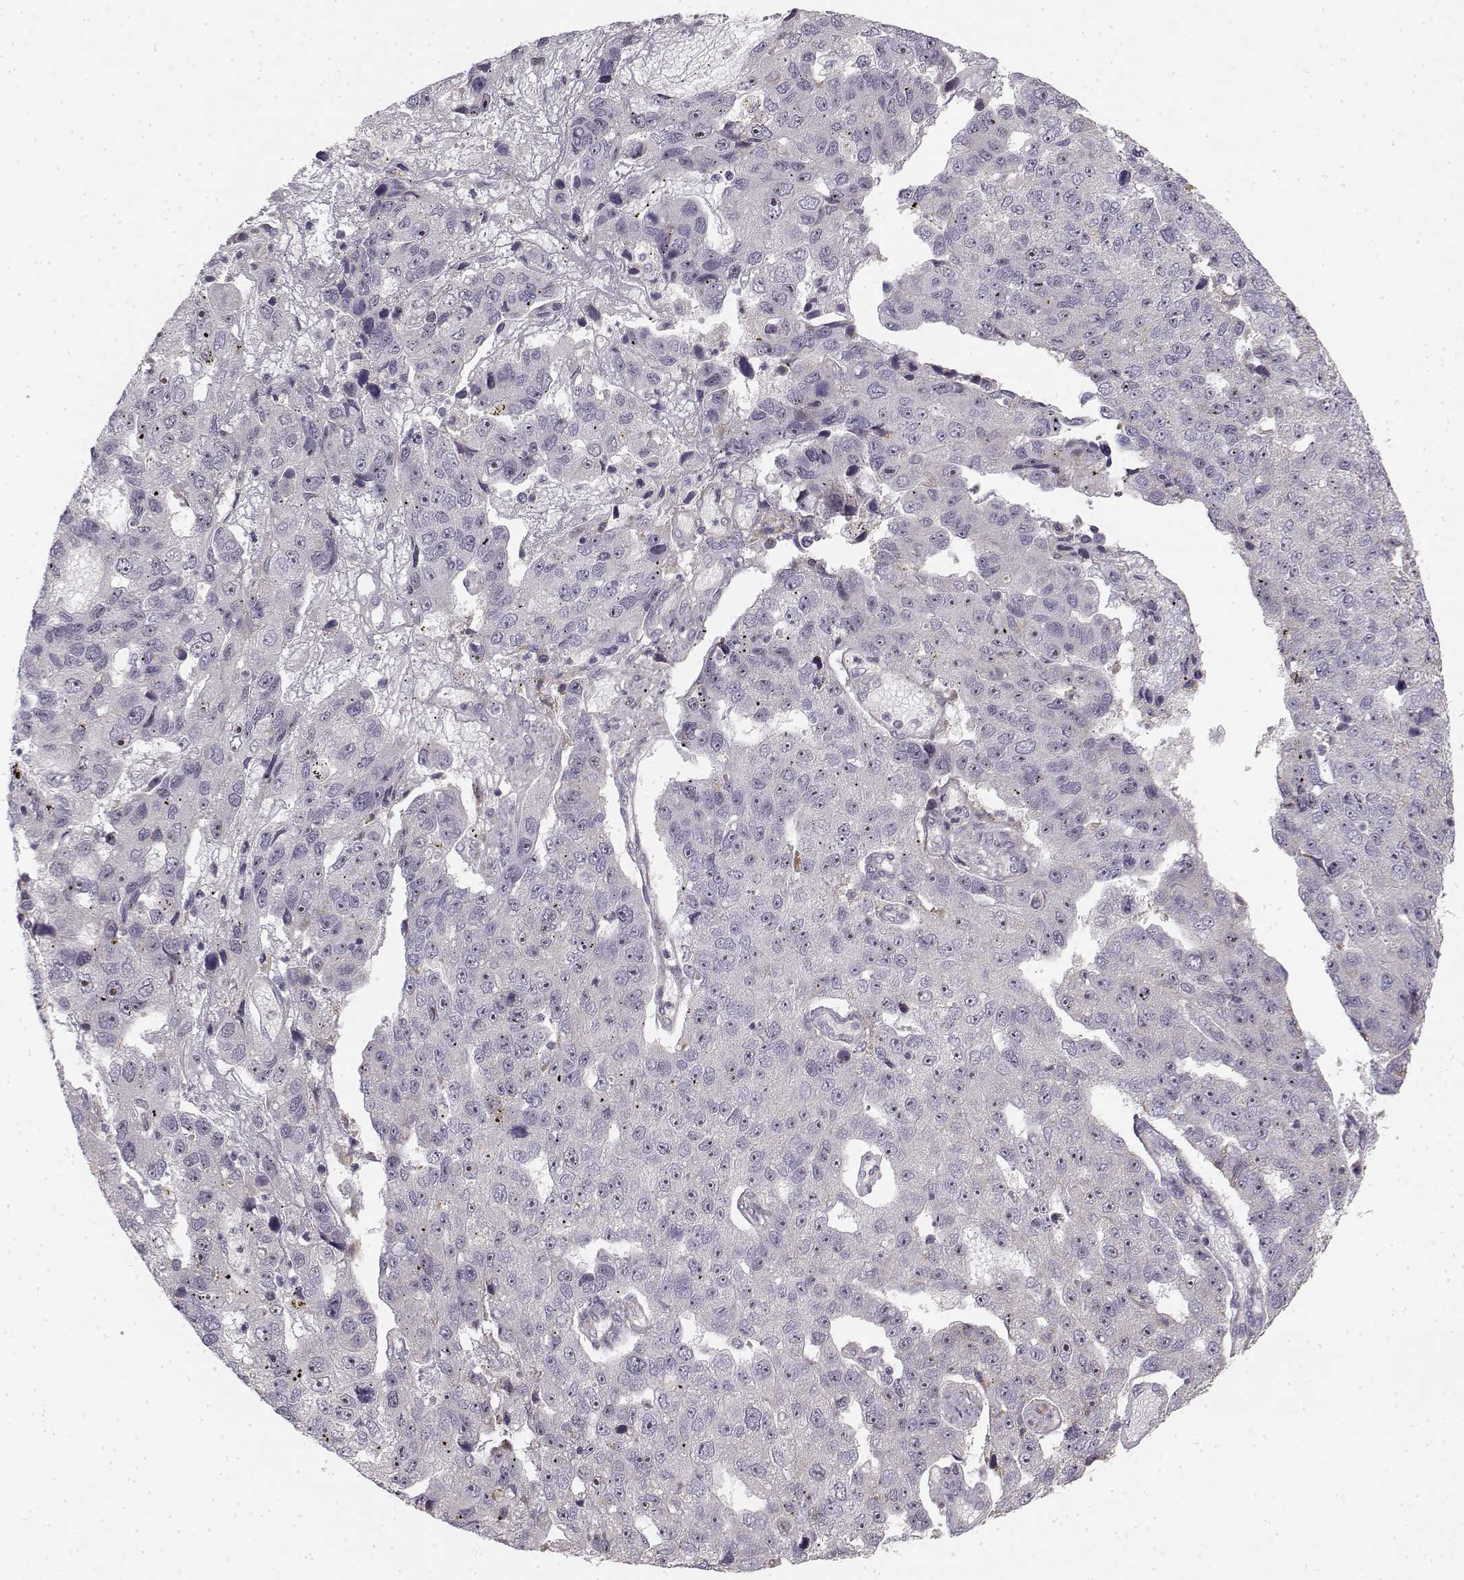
{"staining": {"intensity": "weak", "quantity": "25%-75%", "location": "nuclear"}, "tissue": "pancreatic cancer", "cell_type": "Tumor cells", "image_type": "cancer", "snomed": [{"axis": "morphology", "description": "Adenocarcinoma, NOS"}, {"axis": "topography", "description": "Pancreas"}], "caption": "Protein analysis of adenocarcinoma (pancreatic) tissue demonstrates weak nuclear positivity in approximately 25%-75% of tumor cells.", "gene": "MED12L", "patient": {"sex": "female", "age": 61}}